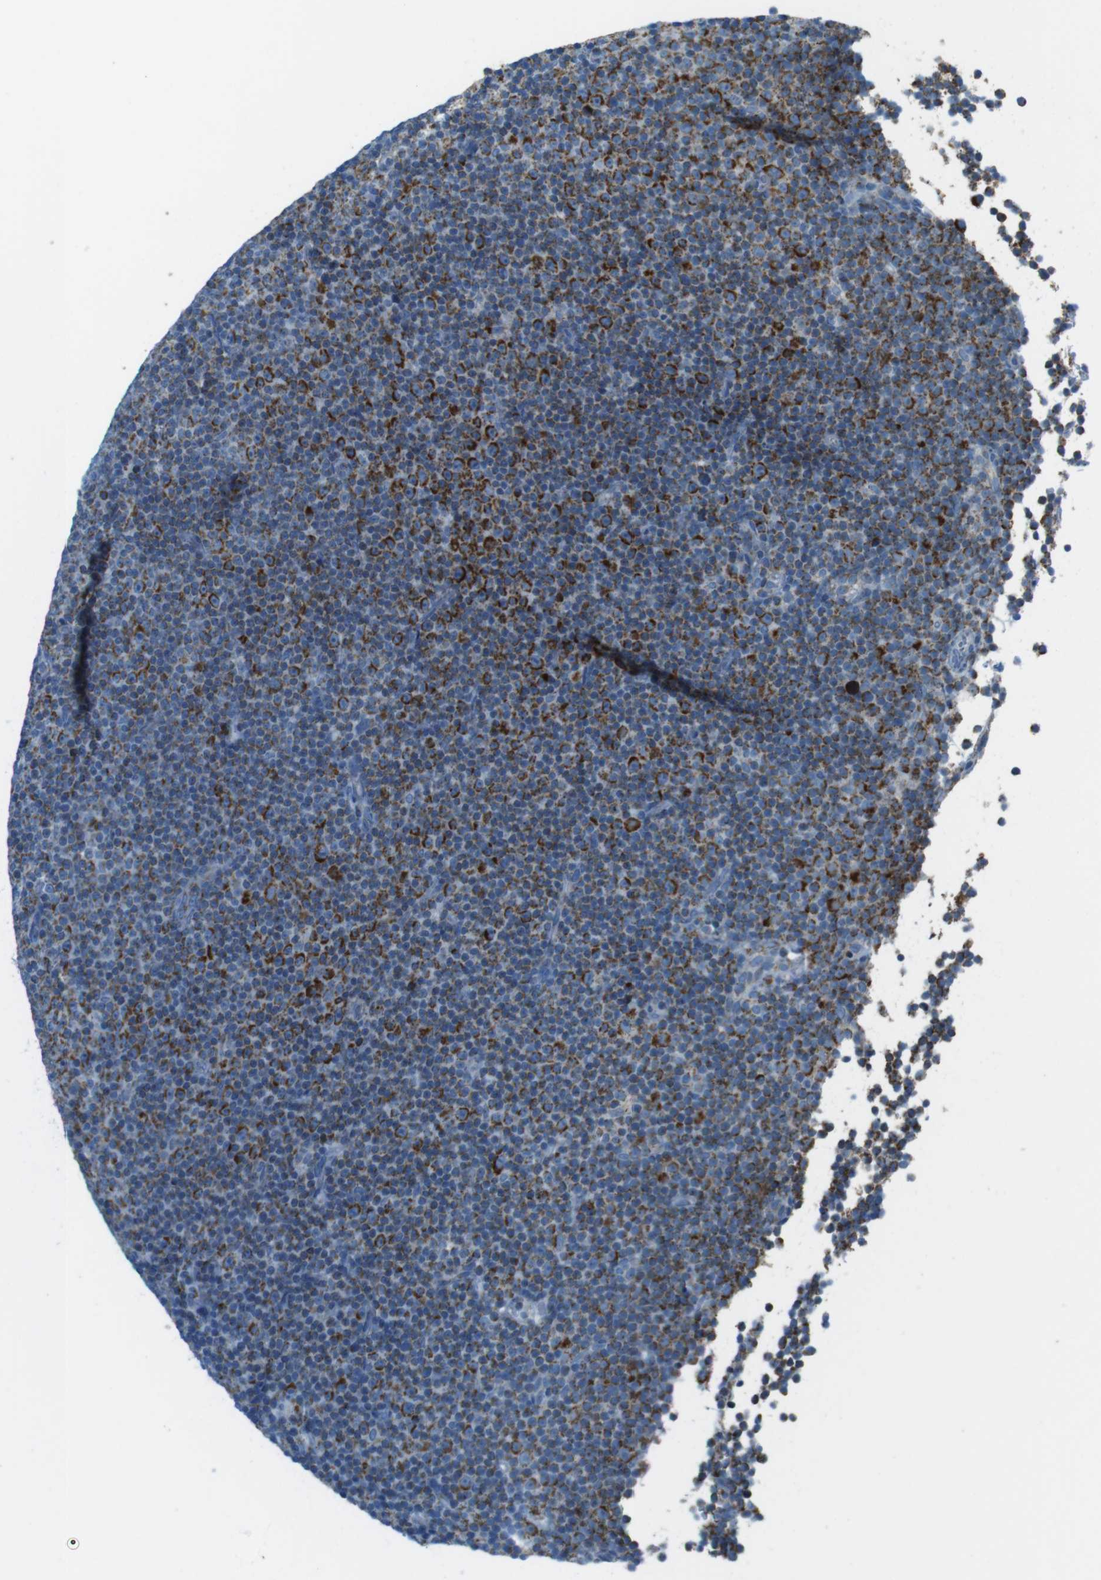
{"staining": {"intensity": "strong", "quantity": "25%-75%", "location": "cytoplasmic/membranous"}, "tissue": "lymphoma", "cell_type": "Tumor cells", "image_type": "cancer", "snomed": [{"axis": "morphology", "description": "Malignant lymphoma, non-Hodgkin's type, Low grade"}, {"axis": "topography", "description": "Lymph node"}], "caption": "The photomicrograph demonstrates immunohistochemical staining of low-grade malignant lymphoma, non-Hodgkin's type. There is strong cytoplasmic/membranous staining is present in about 25%-75% of tumor cells.", "gene": "DNAJA3", "patient": {"sex": "female", "age": 67}}